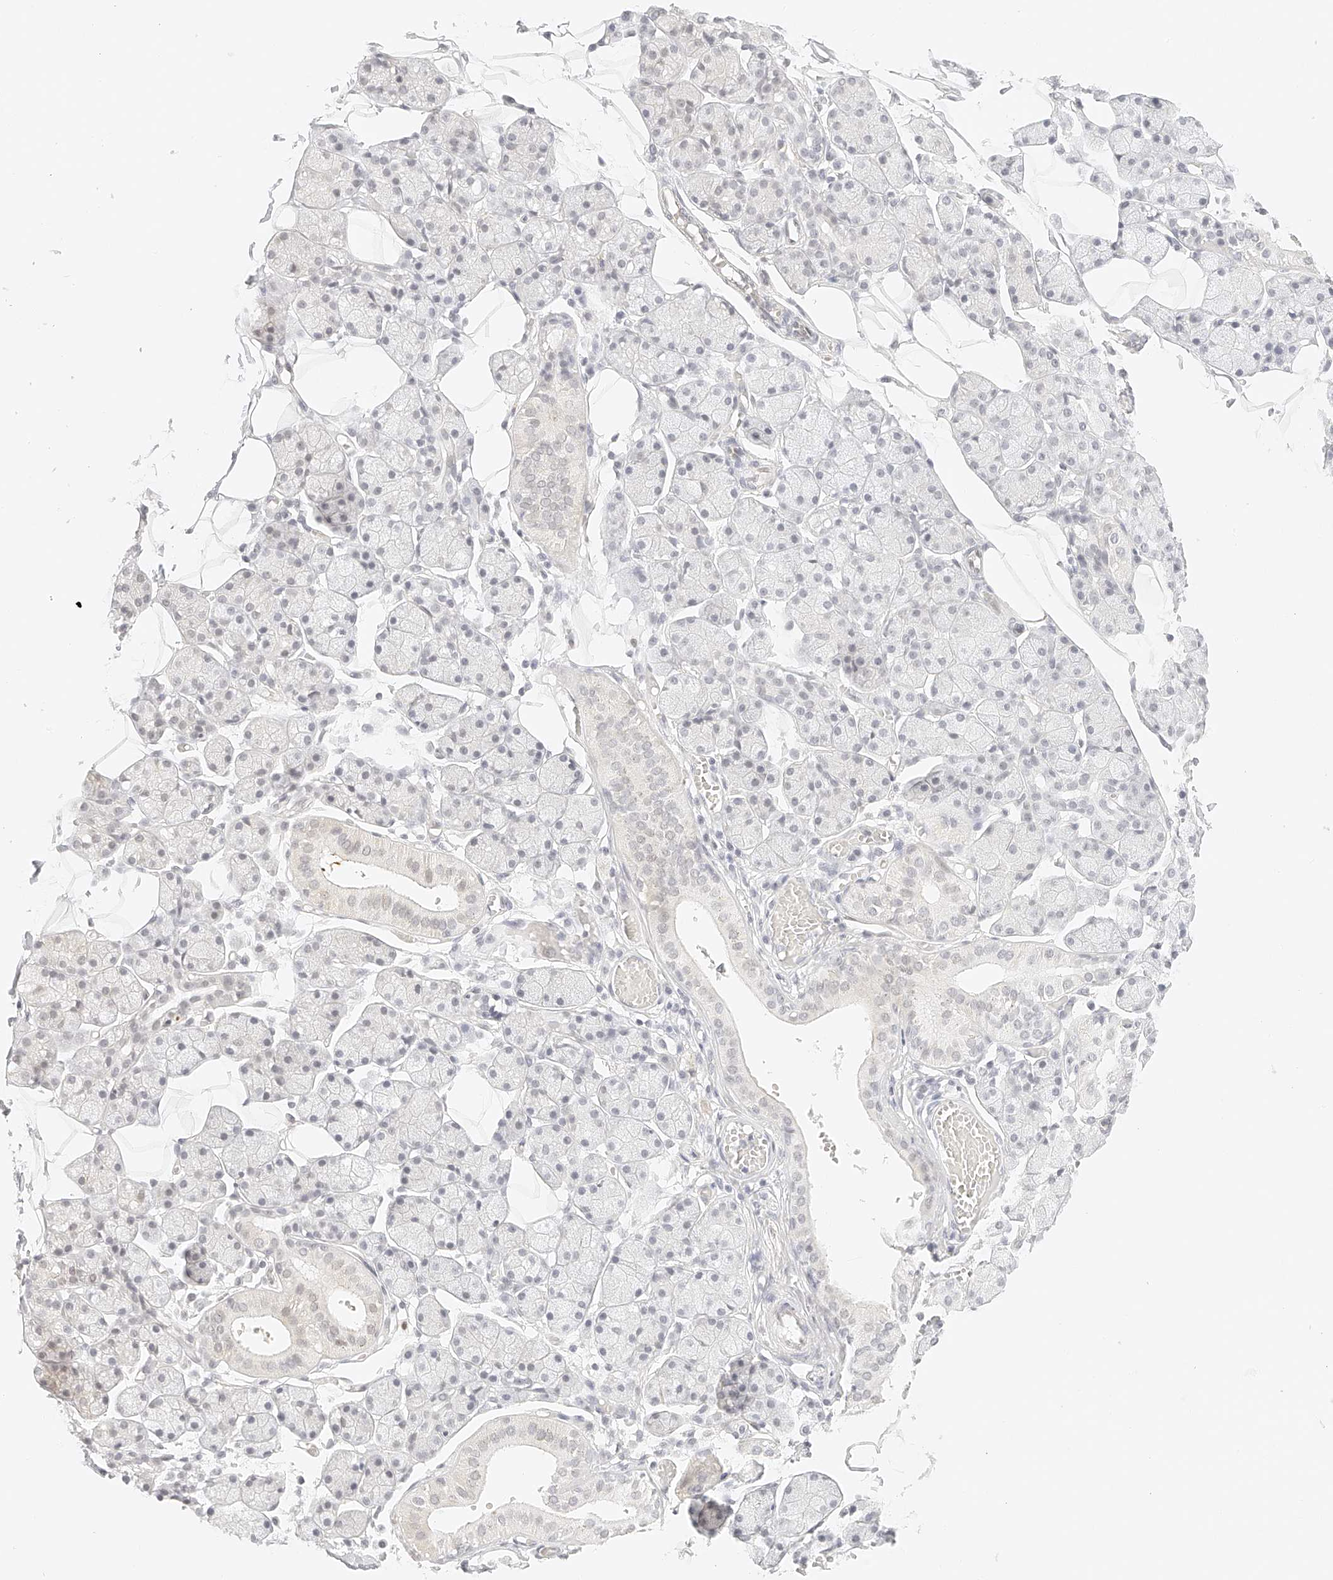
{"staining": {"intensity": "negative", "quantity": "none", "location": "none"}, "tissue": "salivary gland", "cell_type": "Glandular cells", "image_type": "normal", "snomed": [{"axis": "morphology", "description": "Normal tissue, NOS"}, {"axis": "topography", "description": "Salivary gland"}], "caption": "There is no significant expression in glandular cells of salivary gland. (DAB (3,3'-diaminobenzidine) immunohistochemistry visualized using brightfield microscopy, high magnification).", "gene": "ZFP69", "patient": {"sex": "female", "age": 33}}